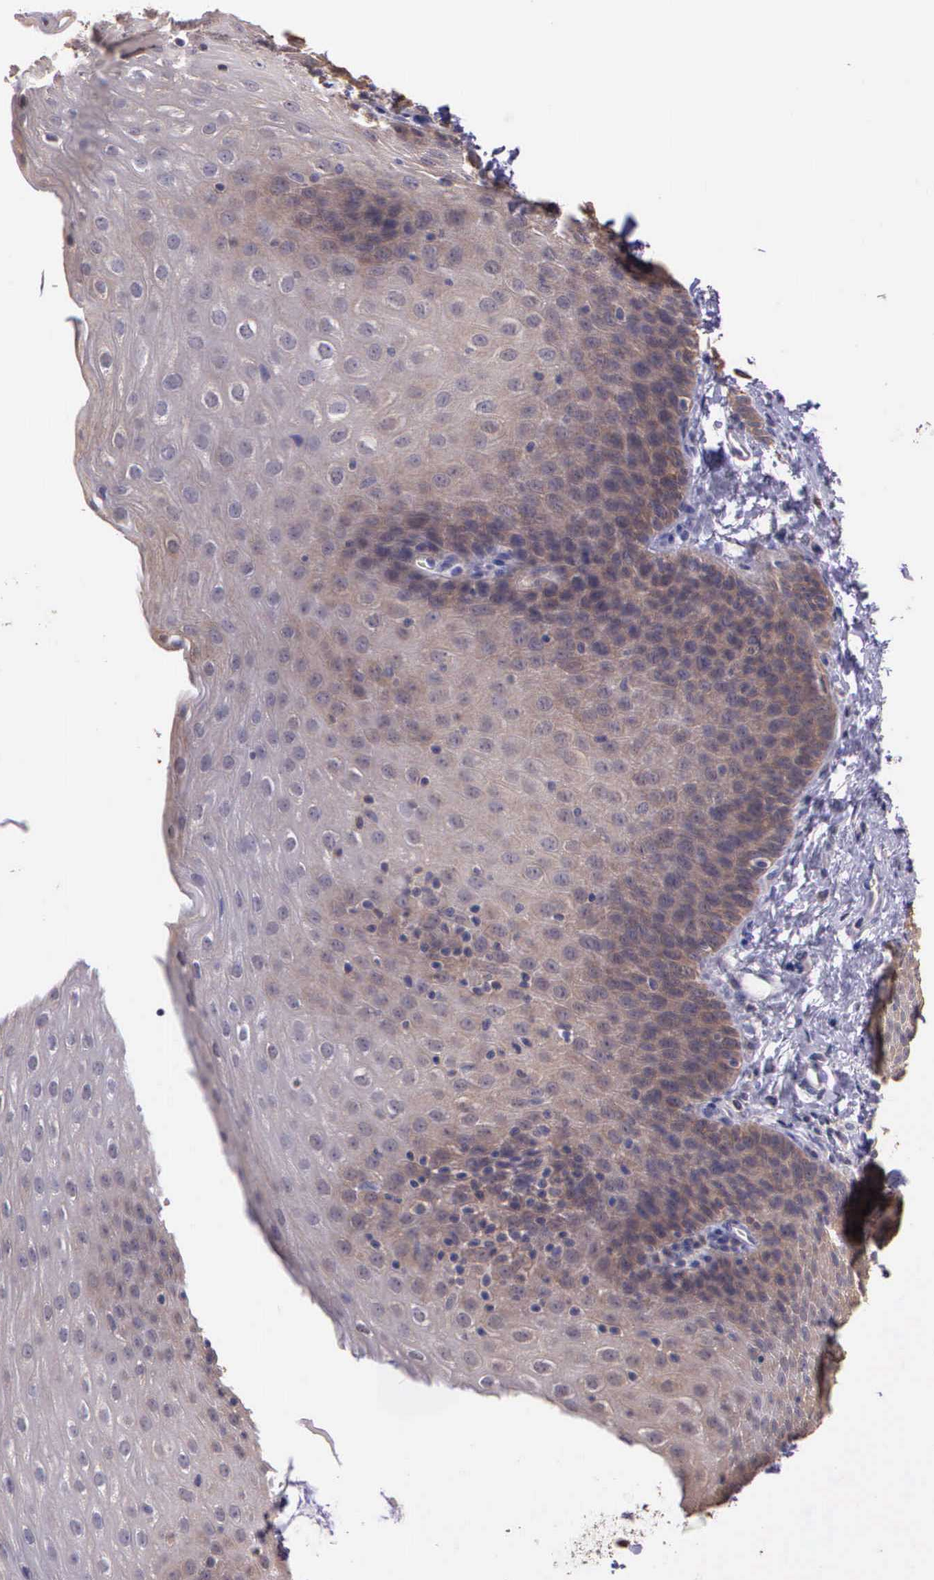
{"staining": {"intensity": "weak", "quantity": ">75%", "location": "cytoplasmic/membranous"}, "tissue": "esophagus", "cell_type": "Squamous epithelial cells", "image_type": "normal", "snomed": [{"axis": "morphology", "description": "Normal tissue, NOS"}, {"axis": "topography", "description": "Esophagus"}], "caption": "Protein staining exhibits weak cytoplasmic/membranous expression in approximately >75% of squamous epithelial cells in benign esophagus. (DAB (3,3'-diaminobenzidine) IHC with brightfield microscopy, high magnification).", "gene": "IGBP1P2", "patient": {"sex": "female", "age": 61}}